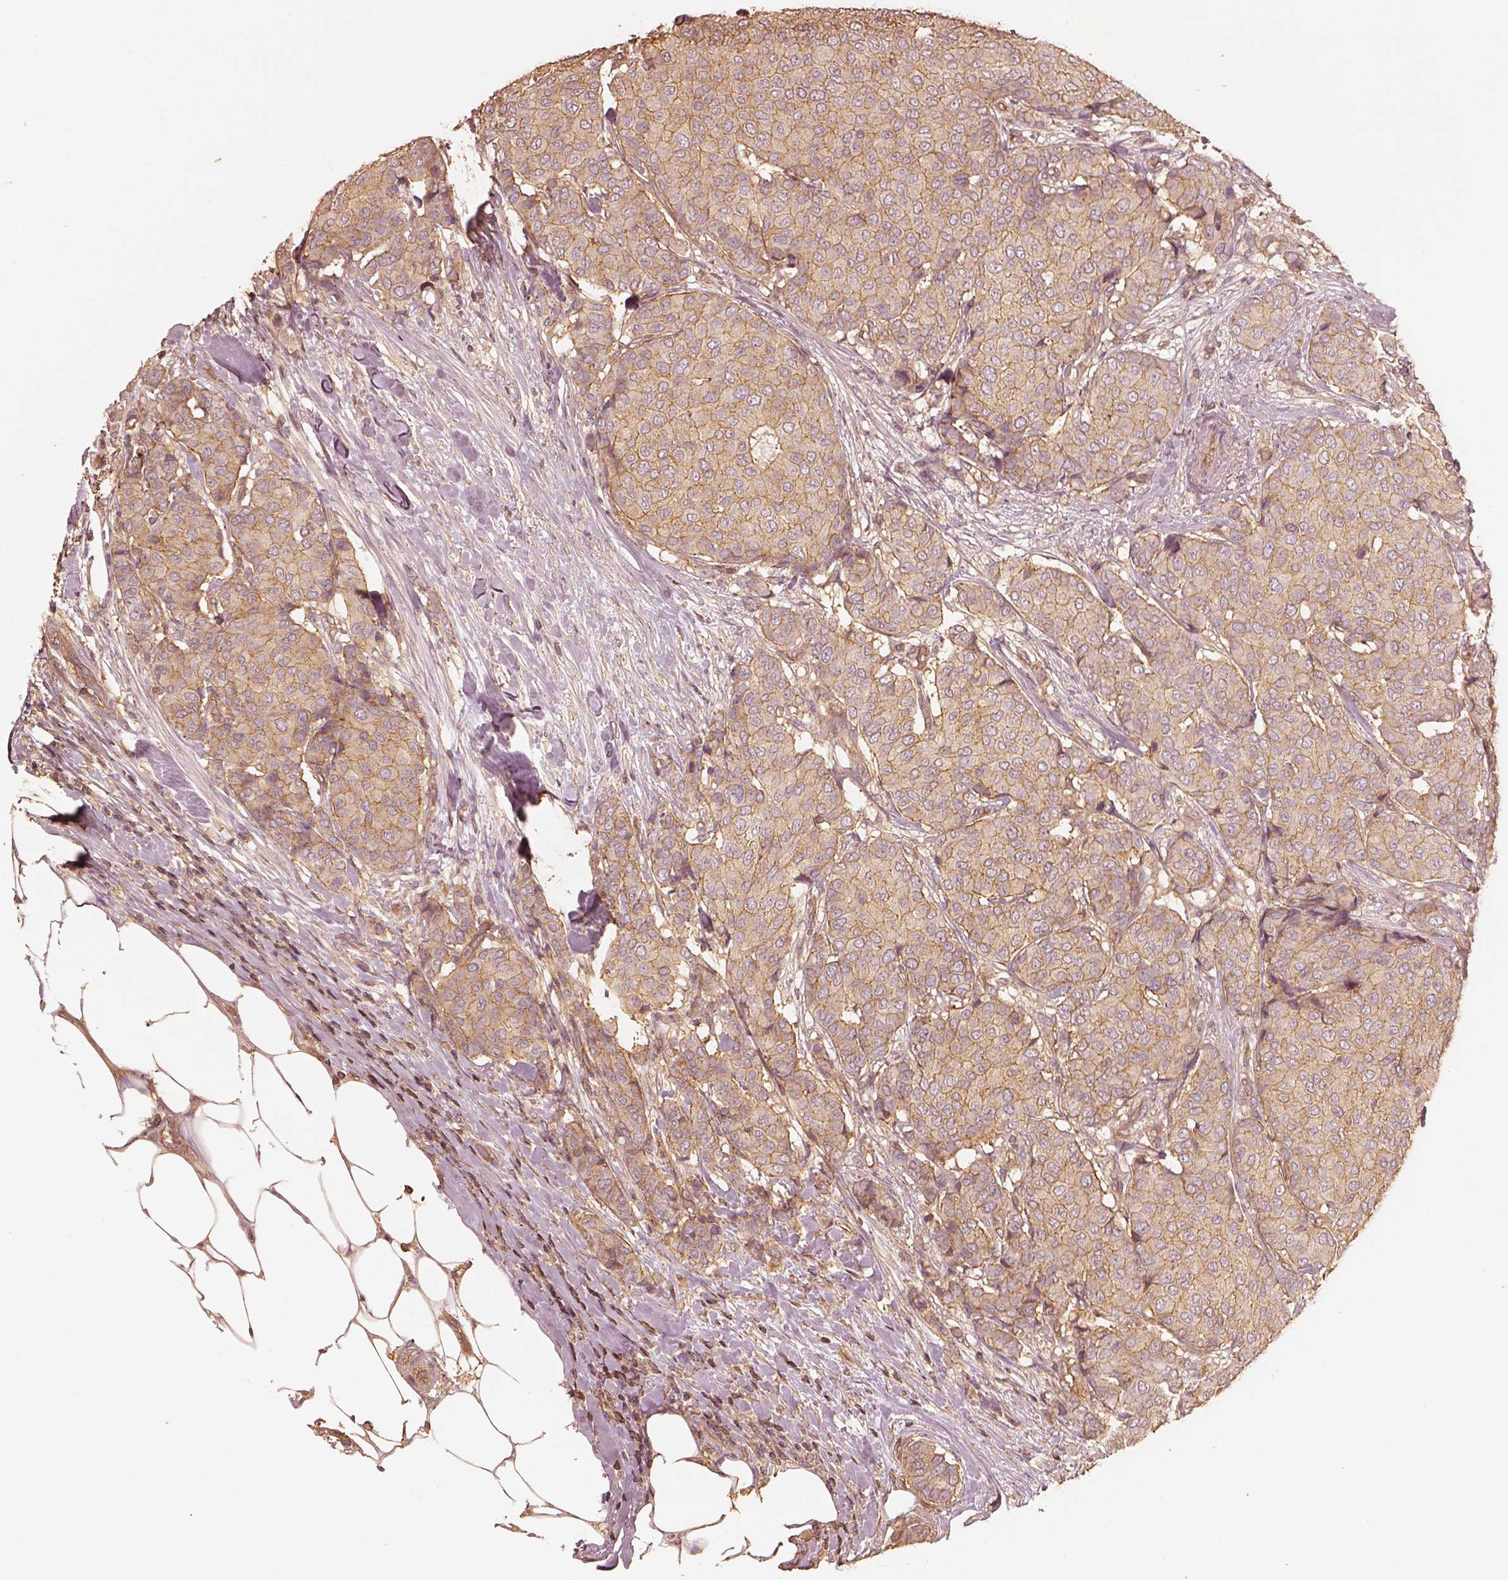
{"staining": {"intensity": "moderate", "quantity": "25%-75%", "location": "cytoplasmic/membranous"}, "tissue": "breast cancer", "cell_type": "Tumor cells", "image_type": "cancer", "snomed": [{"axis": "morphology", "description": "Duct carcinoma"}, {"axis": "topography", "description": "Breast"}], "caption": "DAB immunohistochemical staining of human infiltrating ductal carcinoma (breast) exhibits moderate cytoplasmic/membranous protein staining in about 25%-75% of tumor cells.", "gene": "WDR7", "patient": {"sex": "female", "age": 75}}